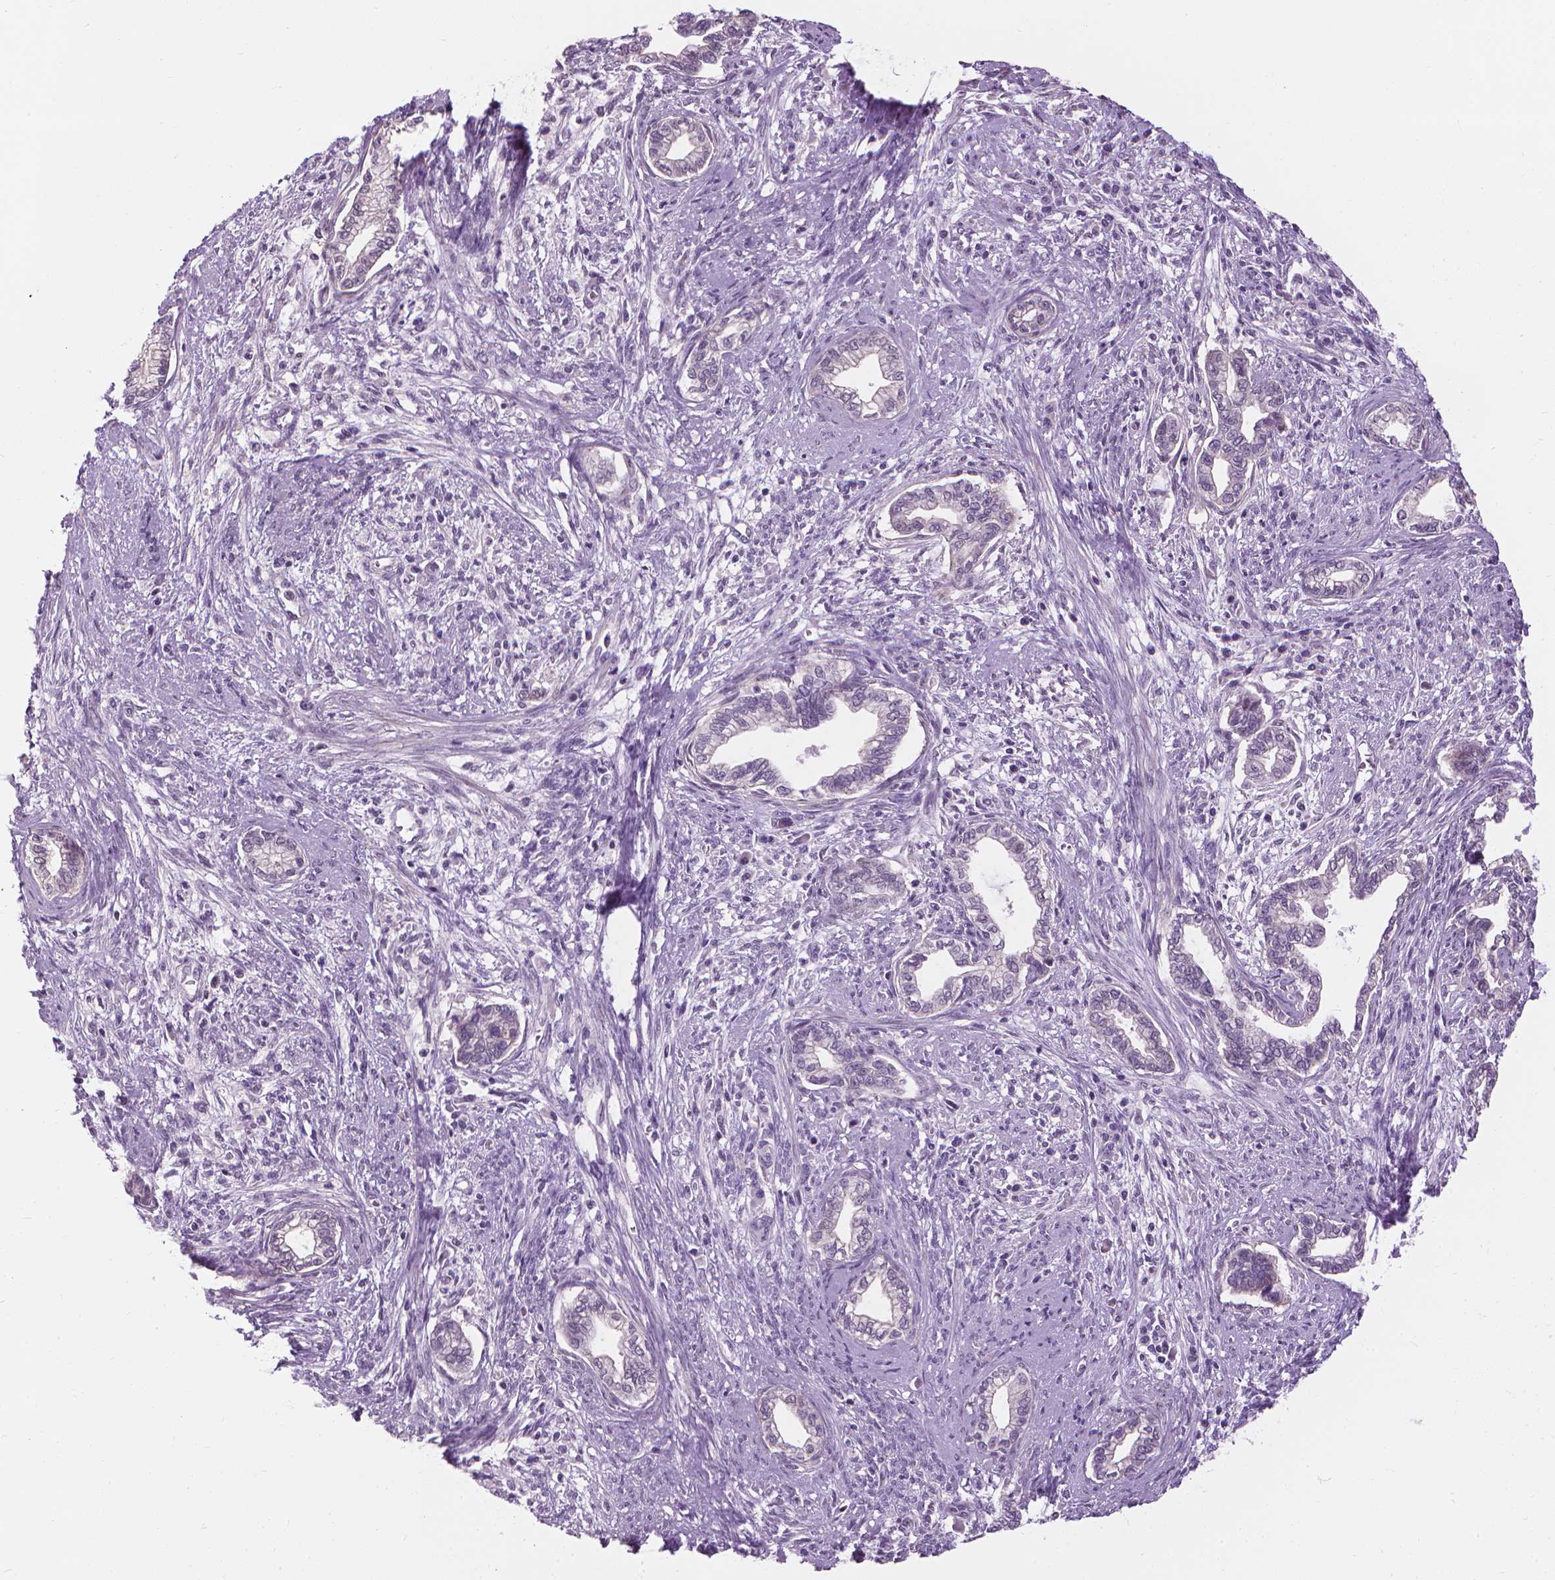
{"staining": {"intensity": "negative", "quantity": "none", "location": "none"}, "tissue": "cervical cancer", "cell_type": "Tumor cells", "image_type": "cancer", "snomed": [{"axis": "morphology", "description": "Adenocarcinoma, NOS"}, {"axis": "topography", "description": "Cervix"}], "caption": "Photomicrograph shows no protein staining in tumor cells of cervical adenocarcinoma tissue.", "gene": "SAXO2", "patient": {"sex": "female", "age": 62}}